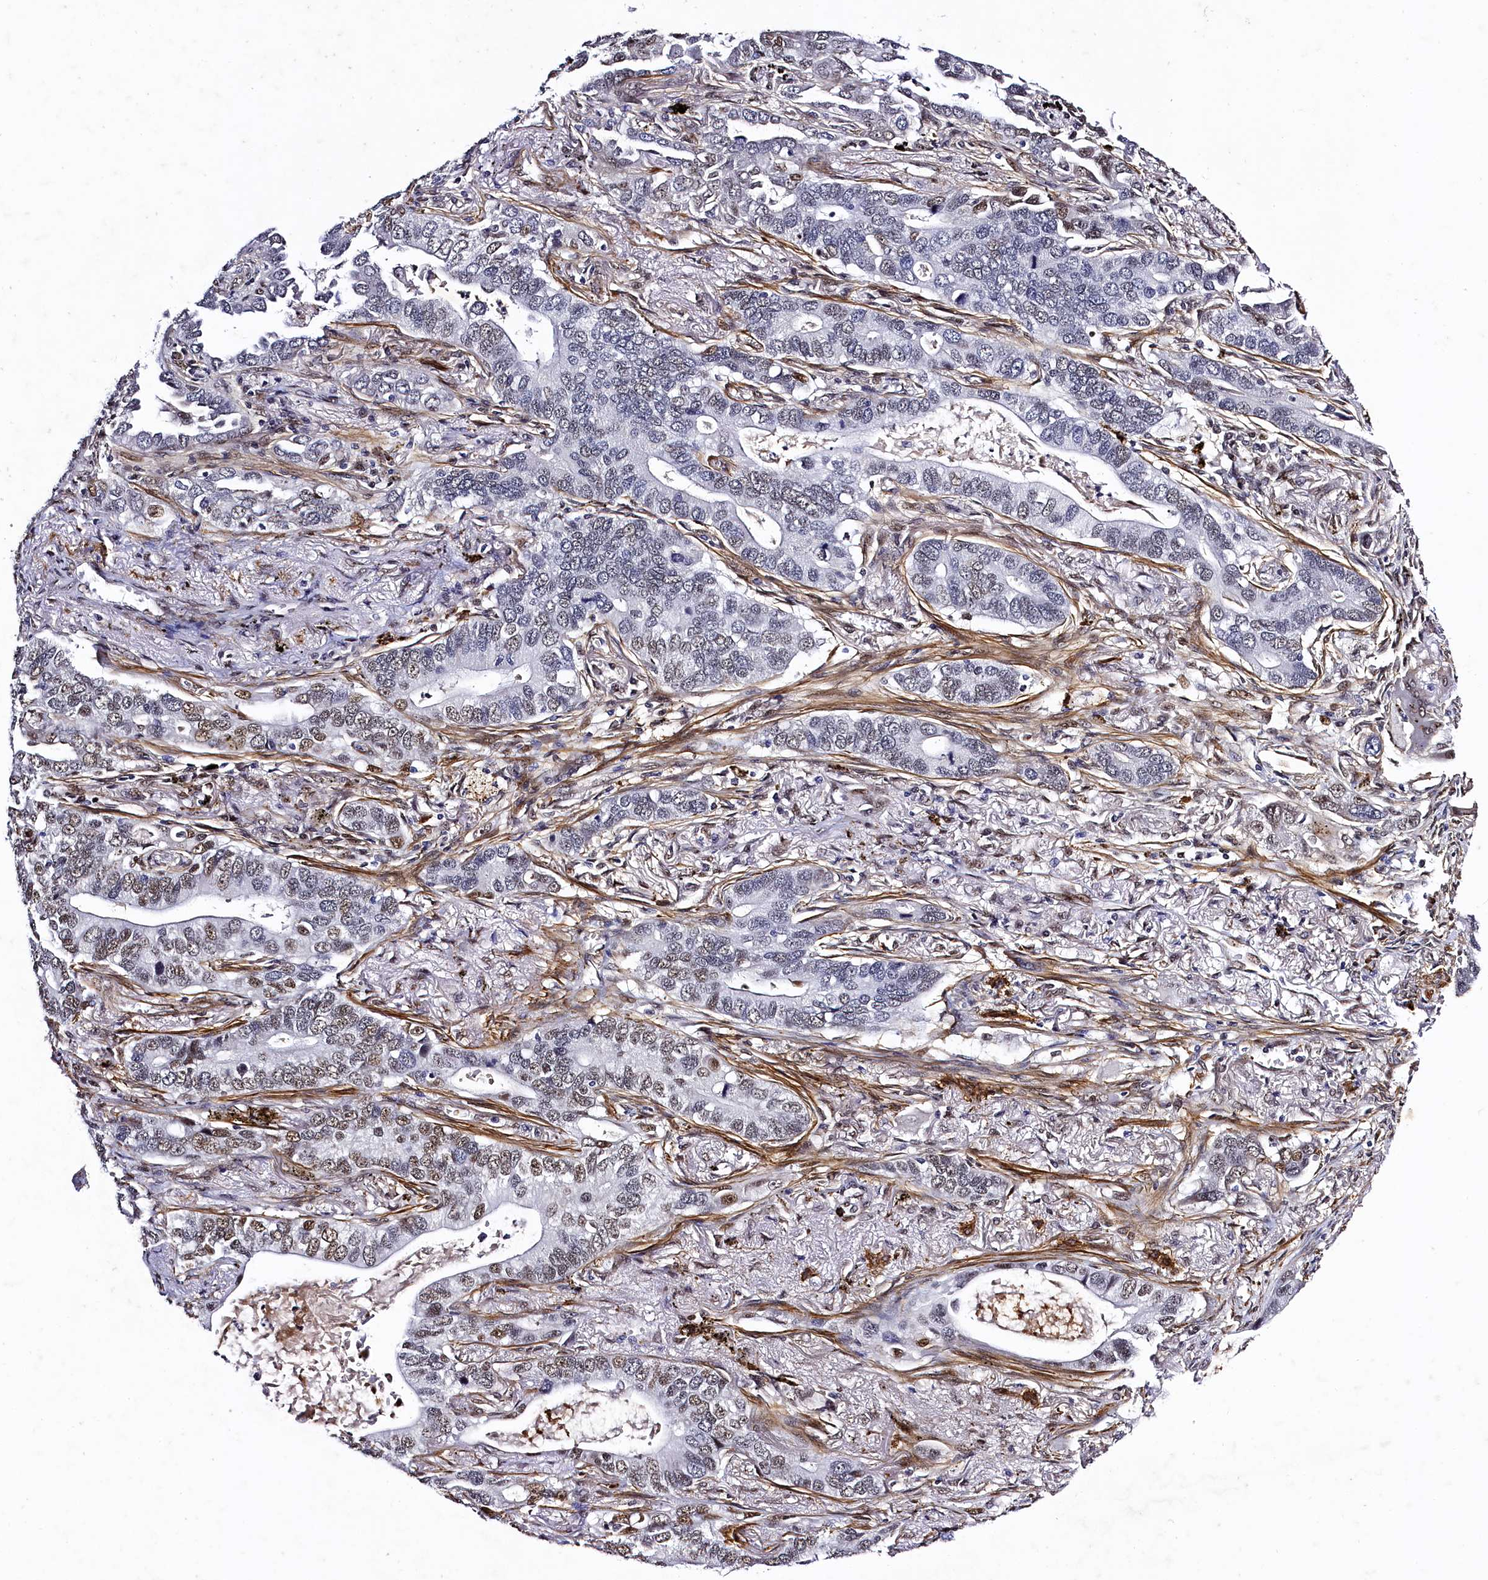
{"staining": {"intensity": "moderate", "quantity": "25%-75%", "location": "nuclear"}, "tissue": "lung cancer", "cell_type": "Tumor cells", "image_type": "cancer", "snomed": [{"axis": "morphology", "description": "Adenocarcinoma, NOS"}, {"axis": "topography", "description": "Lung"}], "caption": "Immunohistochemistry (DAB (3,3'-diaminobenzidine)) staining of lung cancer (adenocarcinoma) demonstrates moderate nuclear protein positivity in approximately 25%-75% of tumor cells.", "gene": "SAMD10", "patient": {"sex": "male", "age": 67}}